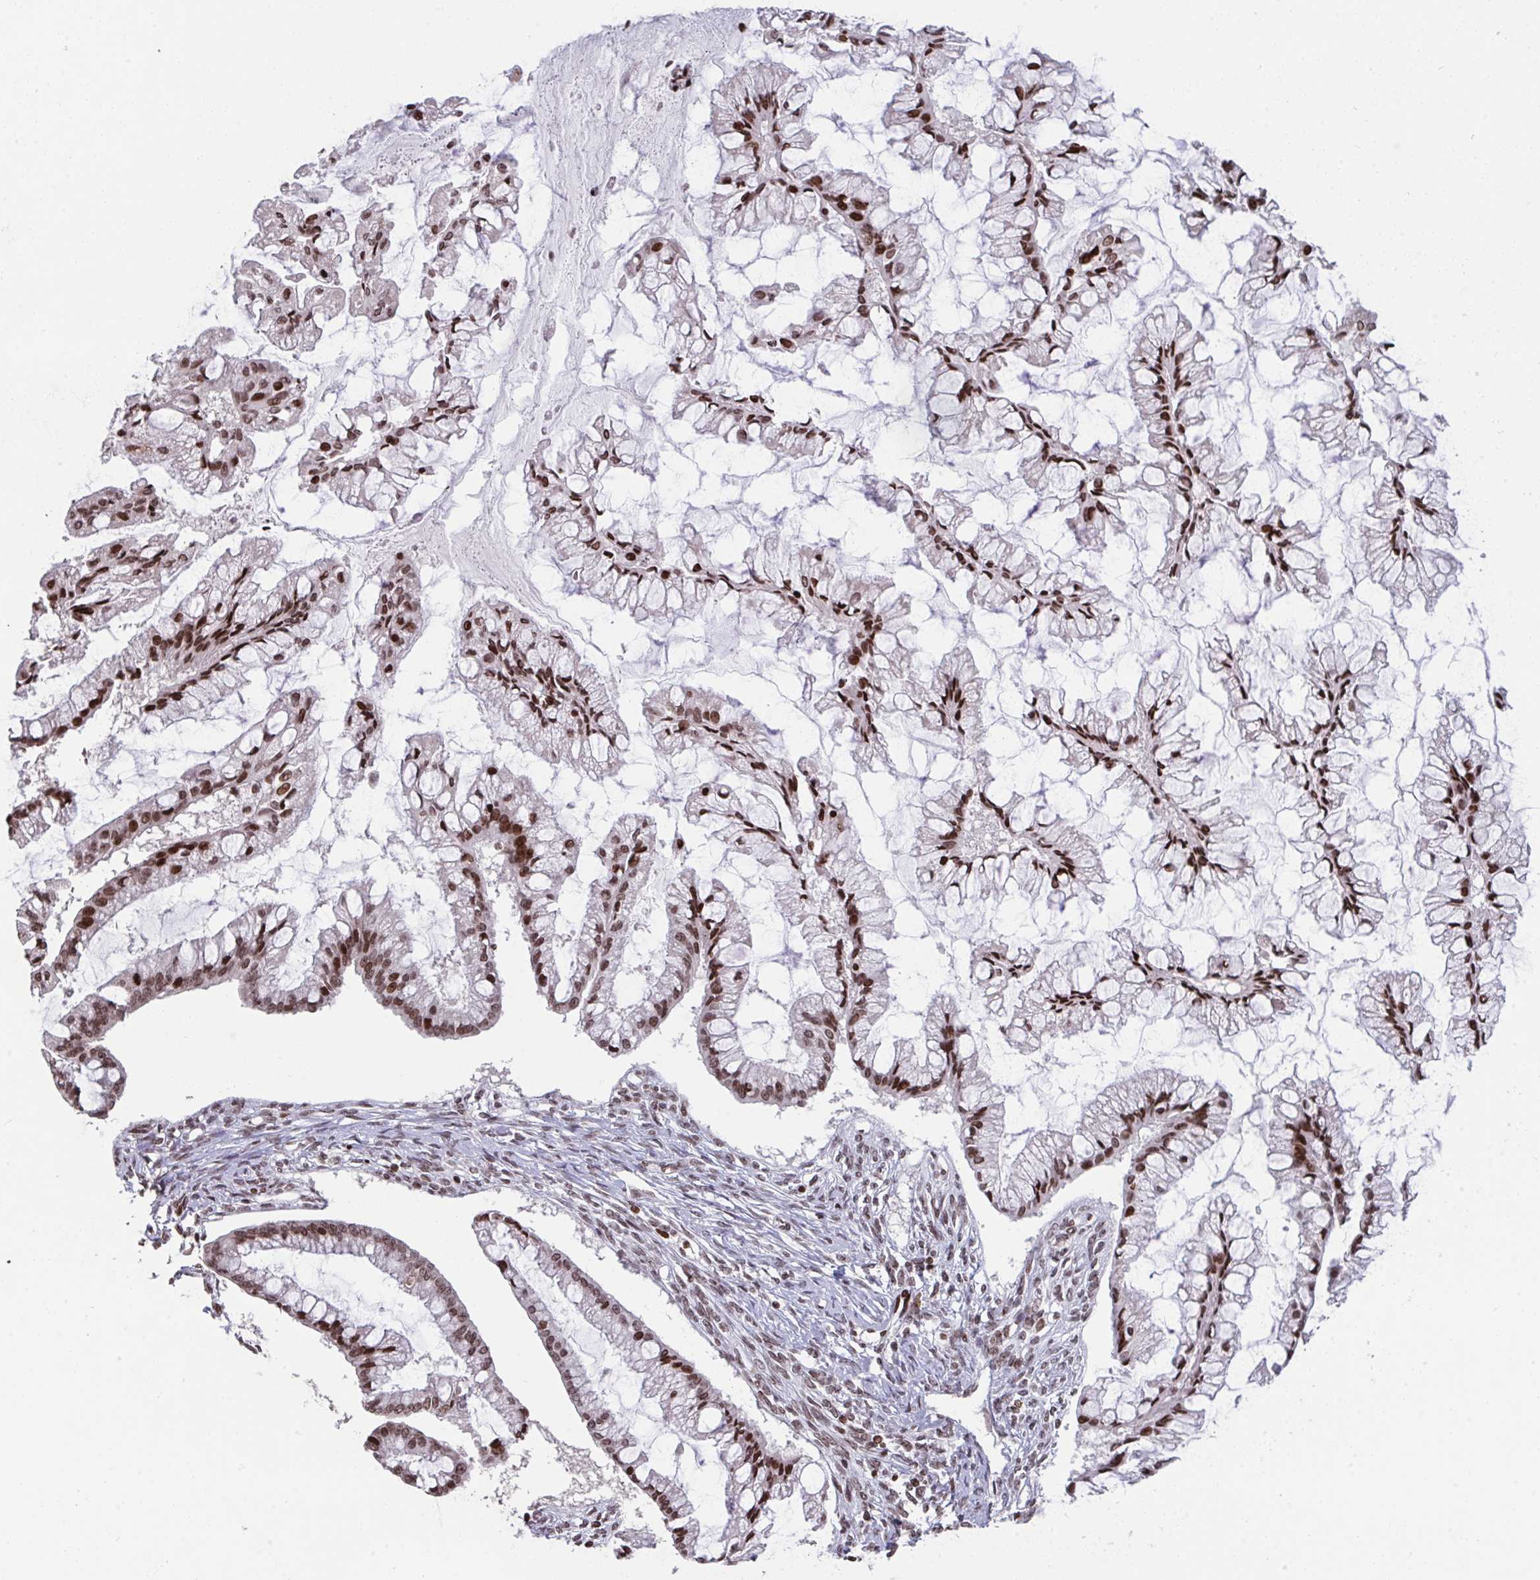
{"staining": {"intensity": "moderate", "quantity": ">75%", "location": "nuclear"}, "tissue": "ovarian cancer", "cell_type": "Tumor cells", "image_type": "cancer", "snomed": [{"axis": "morphology", "description": "Cystadenocarcinoma, mucinous, NOS"}, {"axis": "topography", "description": "Ovary"}], "caption": "Human ovarian mucinous cystadenocarcinoma stained for a protein (brown) displays moderate nuclear positive staining in approximately >75% of tumor cells.", "gene": "NIP7", "patient": {"sex": "female", "age": 73}}